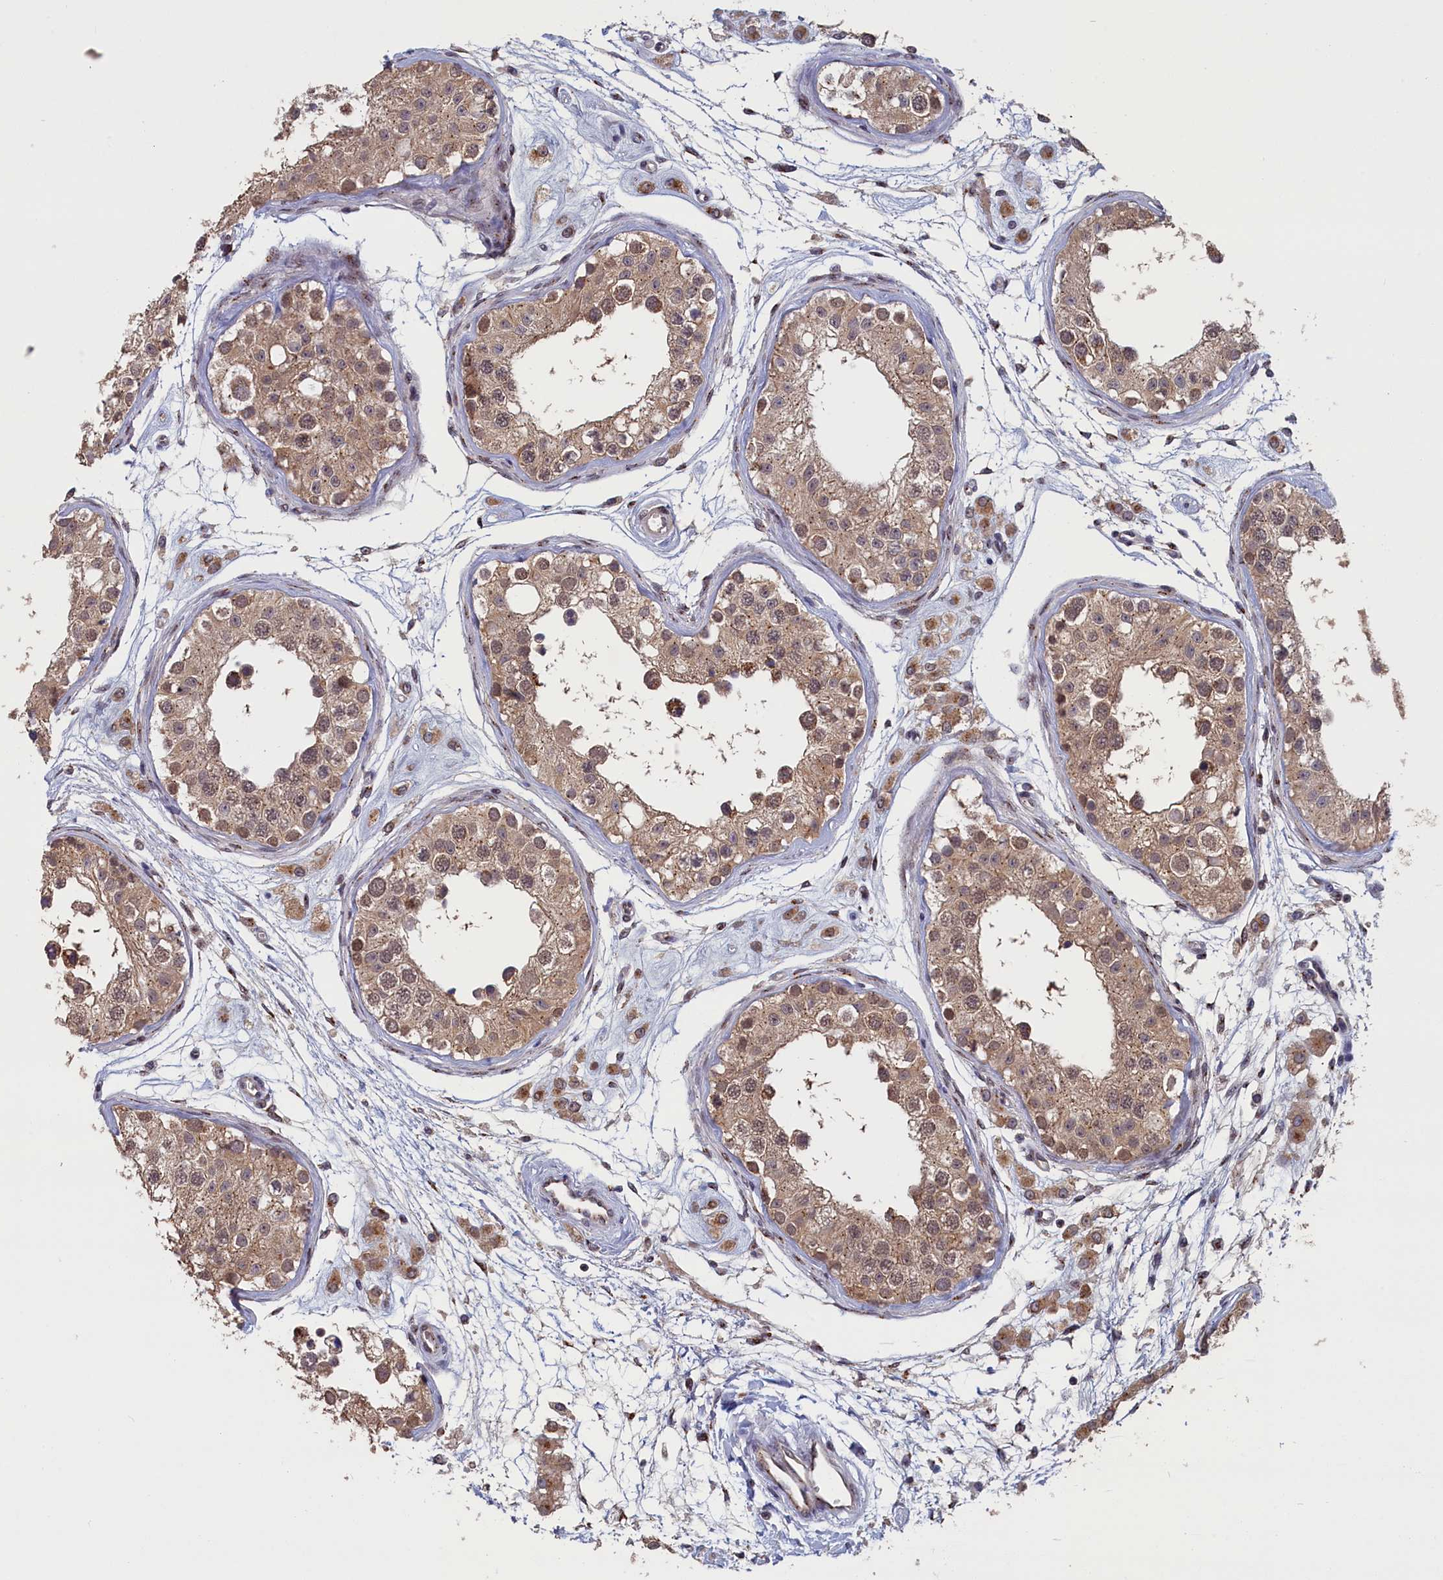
{"staining": {"intensity": "moderate", "quantity": ">75%", "location": "cytoplasmic/membranous,nuclear"}, "tissue": "testis", "cell_type": "Cells in seminiferous ducts", "image_type": "normal", "snomed": [{"axis": "morphology", "description": "Normal tissue, NOS"}, {"axis": "morphology", "description": "Adenocarcinoma, metastatic, NOS"}, {"axis": "topography", "description": "Testis"}], "caption": "Testis stained with DAB (3,3'-diaminobenzidine) immunohistochemistry (IHC) reveals medium levels of moderate cytoplasmic/membranous,nuclear expression in approximately >75% of cells in seminiferous ducts. (Brightfield microscopy of DAB IHC at high magnification).", "gene": "PIGQ", "patient": {"sex": "male", "age": 26}}